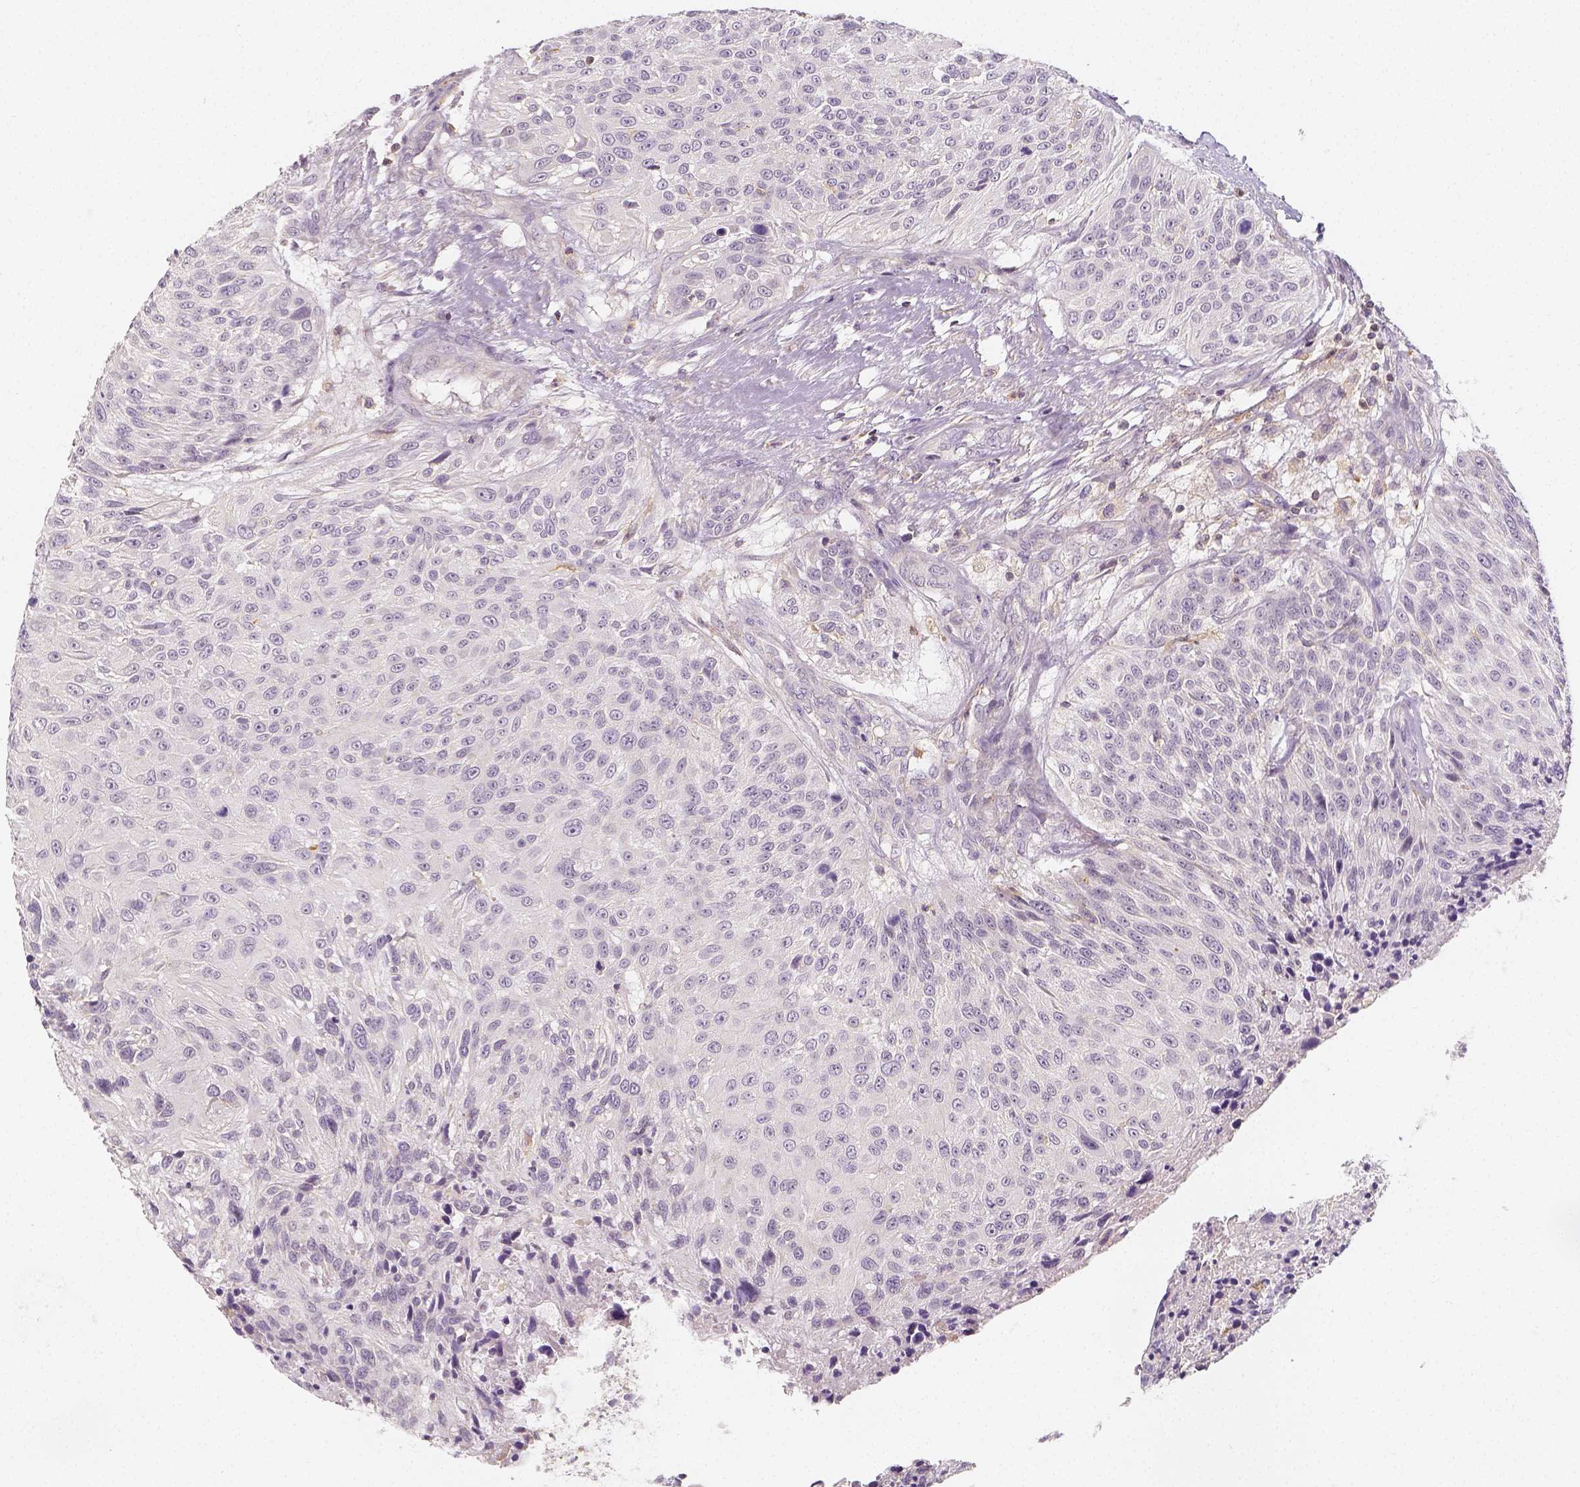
{"staining": {"intensity": "negative", "quantity": "none", "location": "none"}, "tissue": "urothelial cancer", "cell_type": "Tumor cells", "image_type": "cancer", "snomed": [{"axis": "morphology", "description": "Urothelial carcinoma, NOS"}, {"axis": "topography", "description": "Urinary bladder"}], "caption": "DAB (3,3'-diaminobenzidine) immunohistochemical staining of urothelial cancer reveals no significant expression in tumor cells.", "gene": "PTPRJ", "patient": {"sex": "male", "age": 55}}